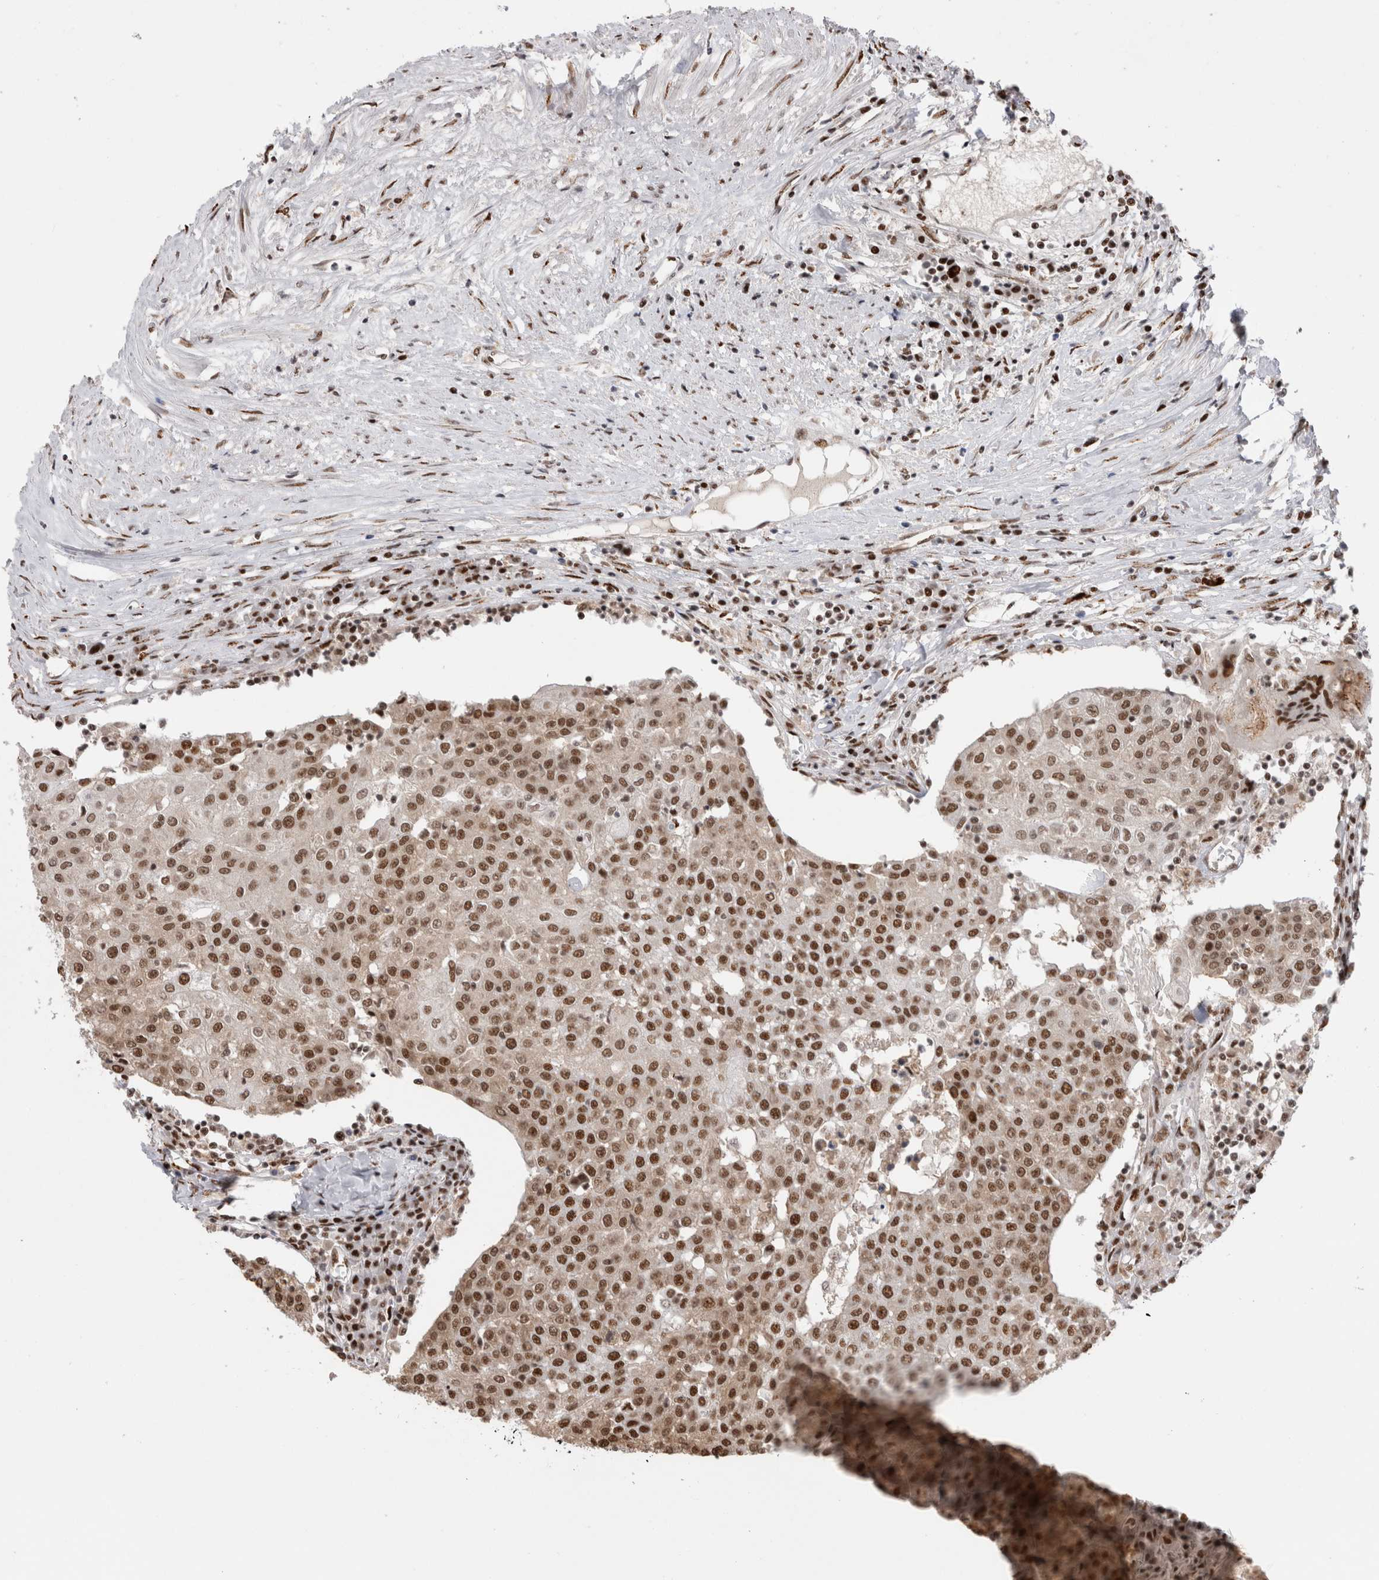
{"staining": {"intensity": "strong", "quantity": ">75%", "location": "cytoplasmic/membranous,nuclear"}, "tissue": "urothelial cancer", "cell_type": "Tumor cells", "image_type": "cancer", "snomed": [{"axis": "morphology", "description": "Urothelial carcinoma, High grade"}, {"axis": "topography", "description": "Urinary bladder"}], "caption": "Immunohistochemistry histopathology image of high-grade urothelial carcinoma stained for a protein (brown), which reveals high levels of strong cytoplasmic/membranous and nuclear staining in about >75% of tumor cells.", "gene": "EYA2", "patient": {"sex": "female", "age": 85}}